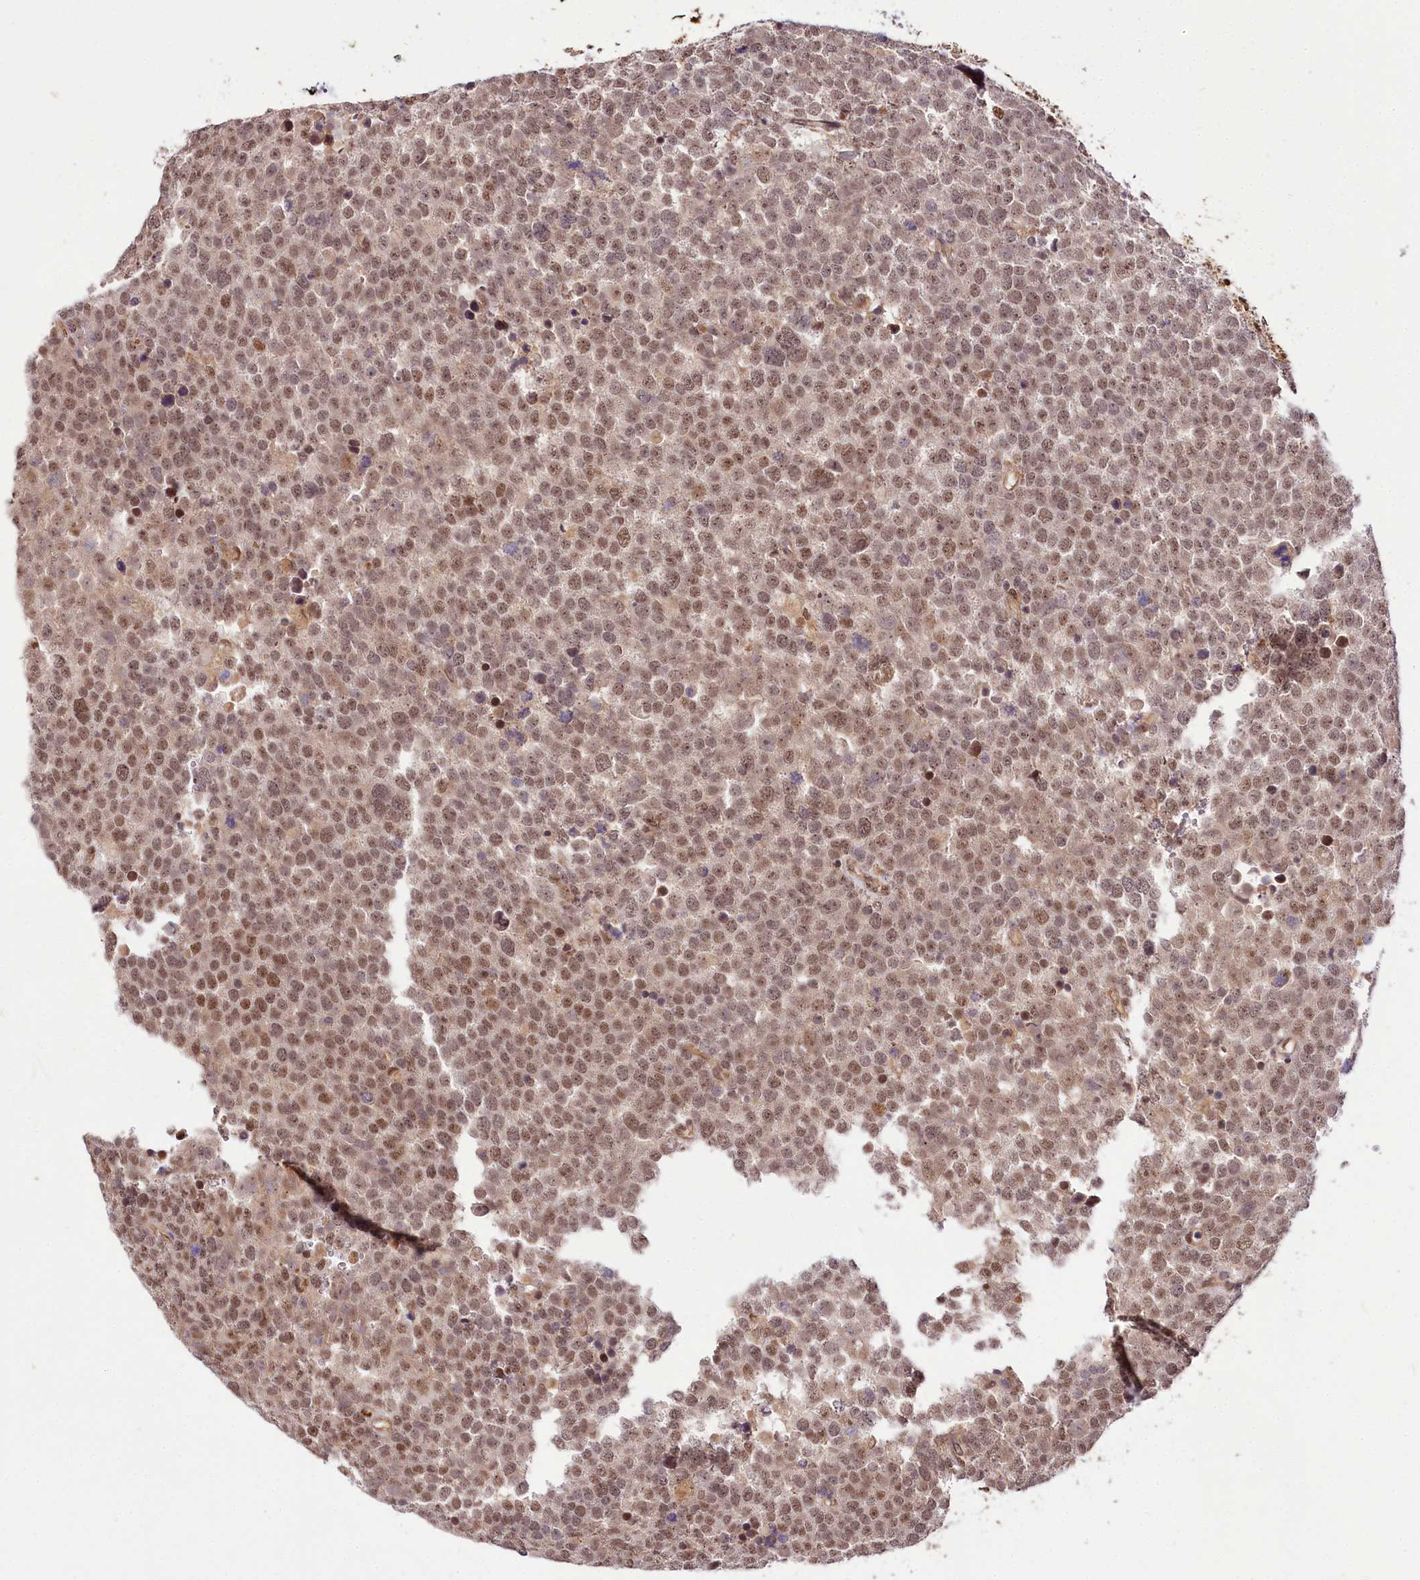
{"staining": {"intensity": "moderate", "quantity": ">75%", "location": "nuclear"}, "tissue": "testis cancer", "cell_type": "Tumor cells", "image_type": "cancer", "snomed": [{"axis": "morphology", "description": "Seminoma, NOS"}, {"axis": "topography", "description": "Testis"}], "caption": "Protein expression analysis of testis seminoma shows moderate nuclear staining in about >75% of tumor cells.", "gene": "GNL3L", "patient": {"sex": "male", "age": 71}}